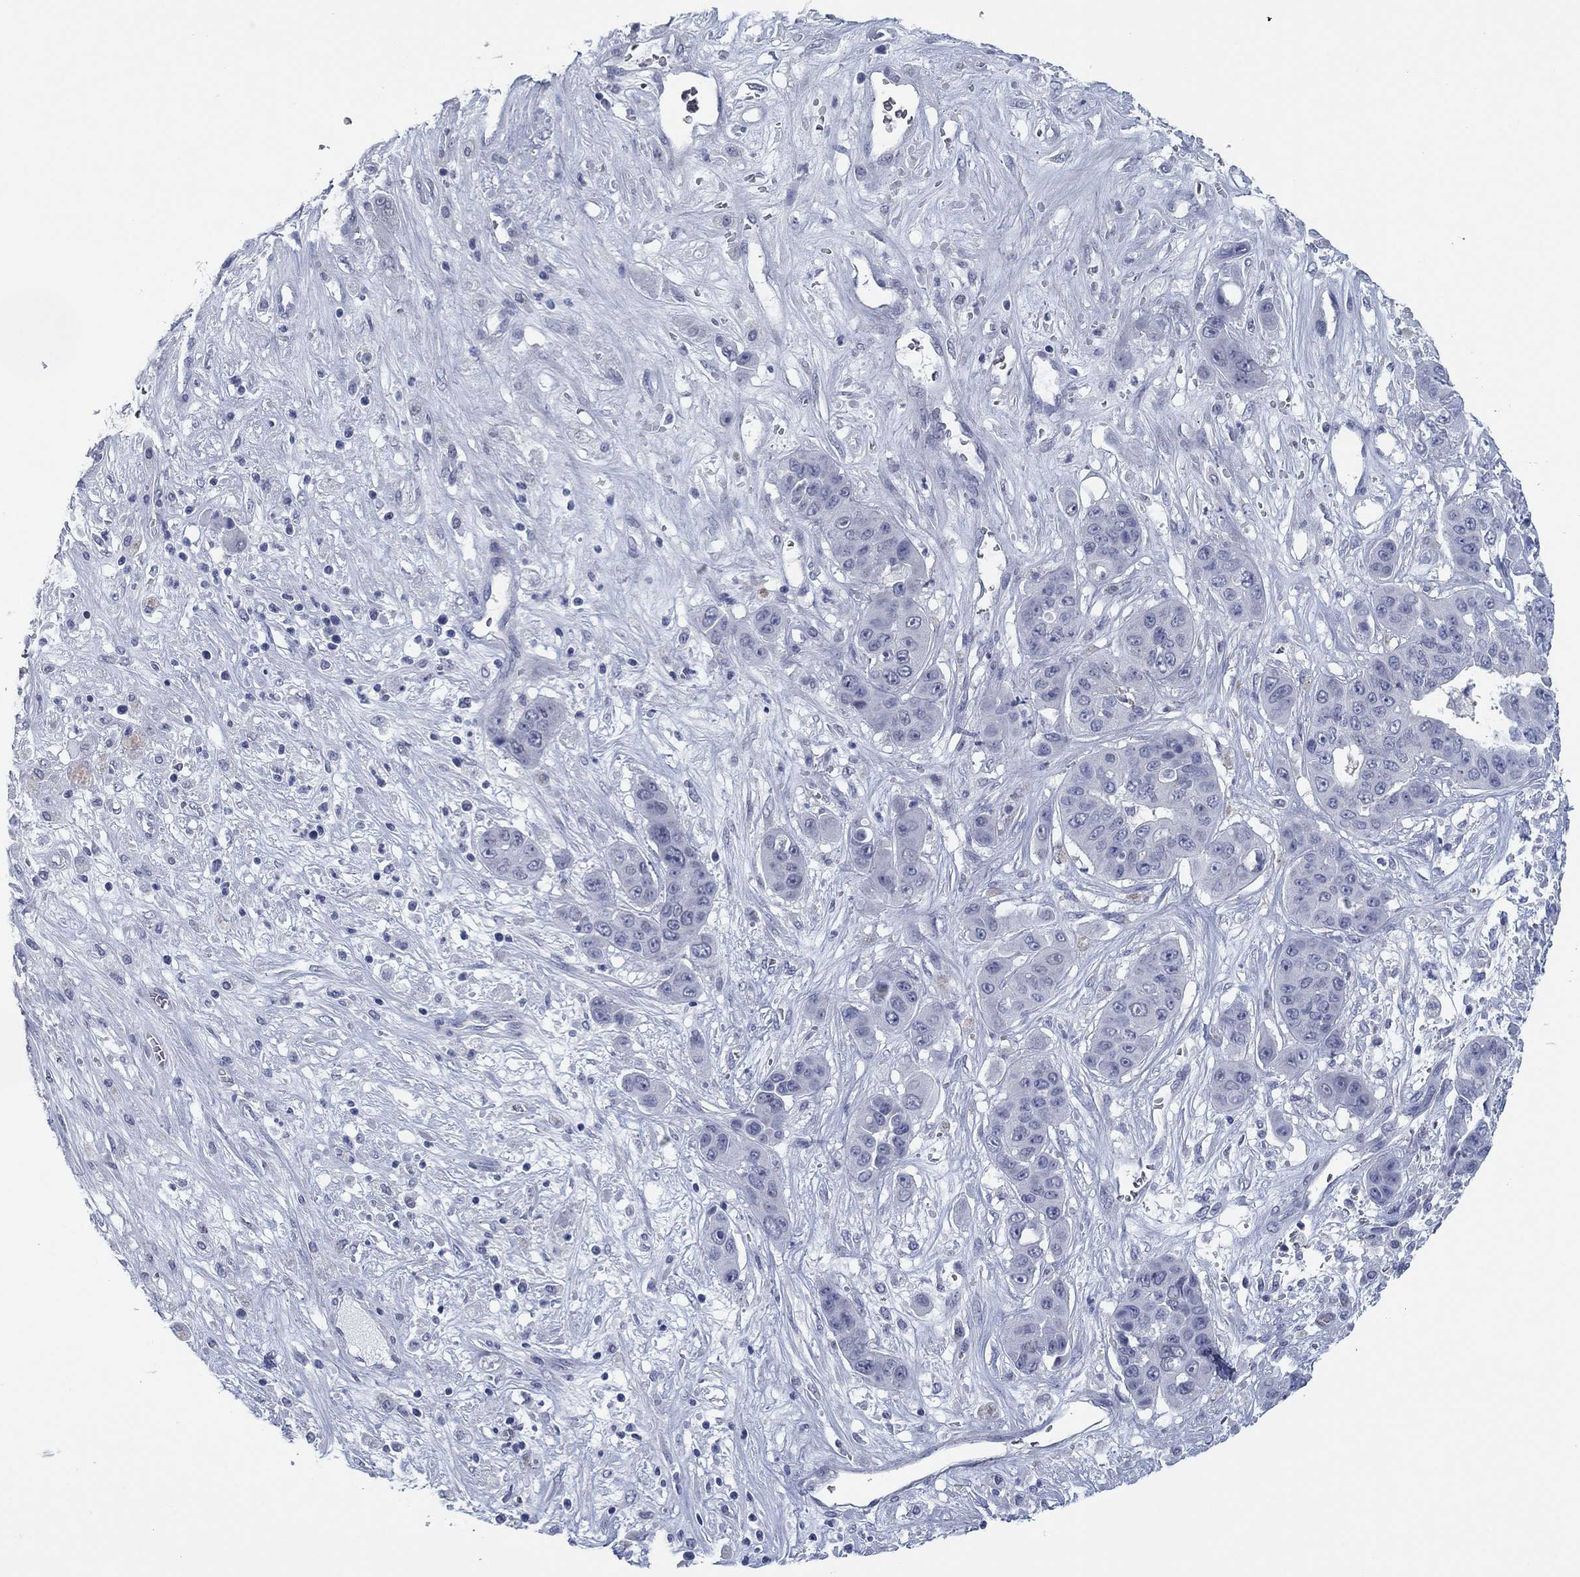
{"staining": {"intensity": "negative", "quantity": "none", "location": "none"}, "tissue": "liver cancer", "cell_type": "Tumor cells", "image_type": "cancer", "snomed": [{"axis": "morphology", "description": "Cholangiocarcinoma"}, {"axis": "topography", "description": "Liver"}], "caption": "Protein analysis of liver cancer shows no significant positivity in tumor cells. (Immunohistochemistry, brightfield microscopy, high magnification).", "gene": "DNAL1", "patient": {"sex": "female", "age": 52}}